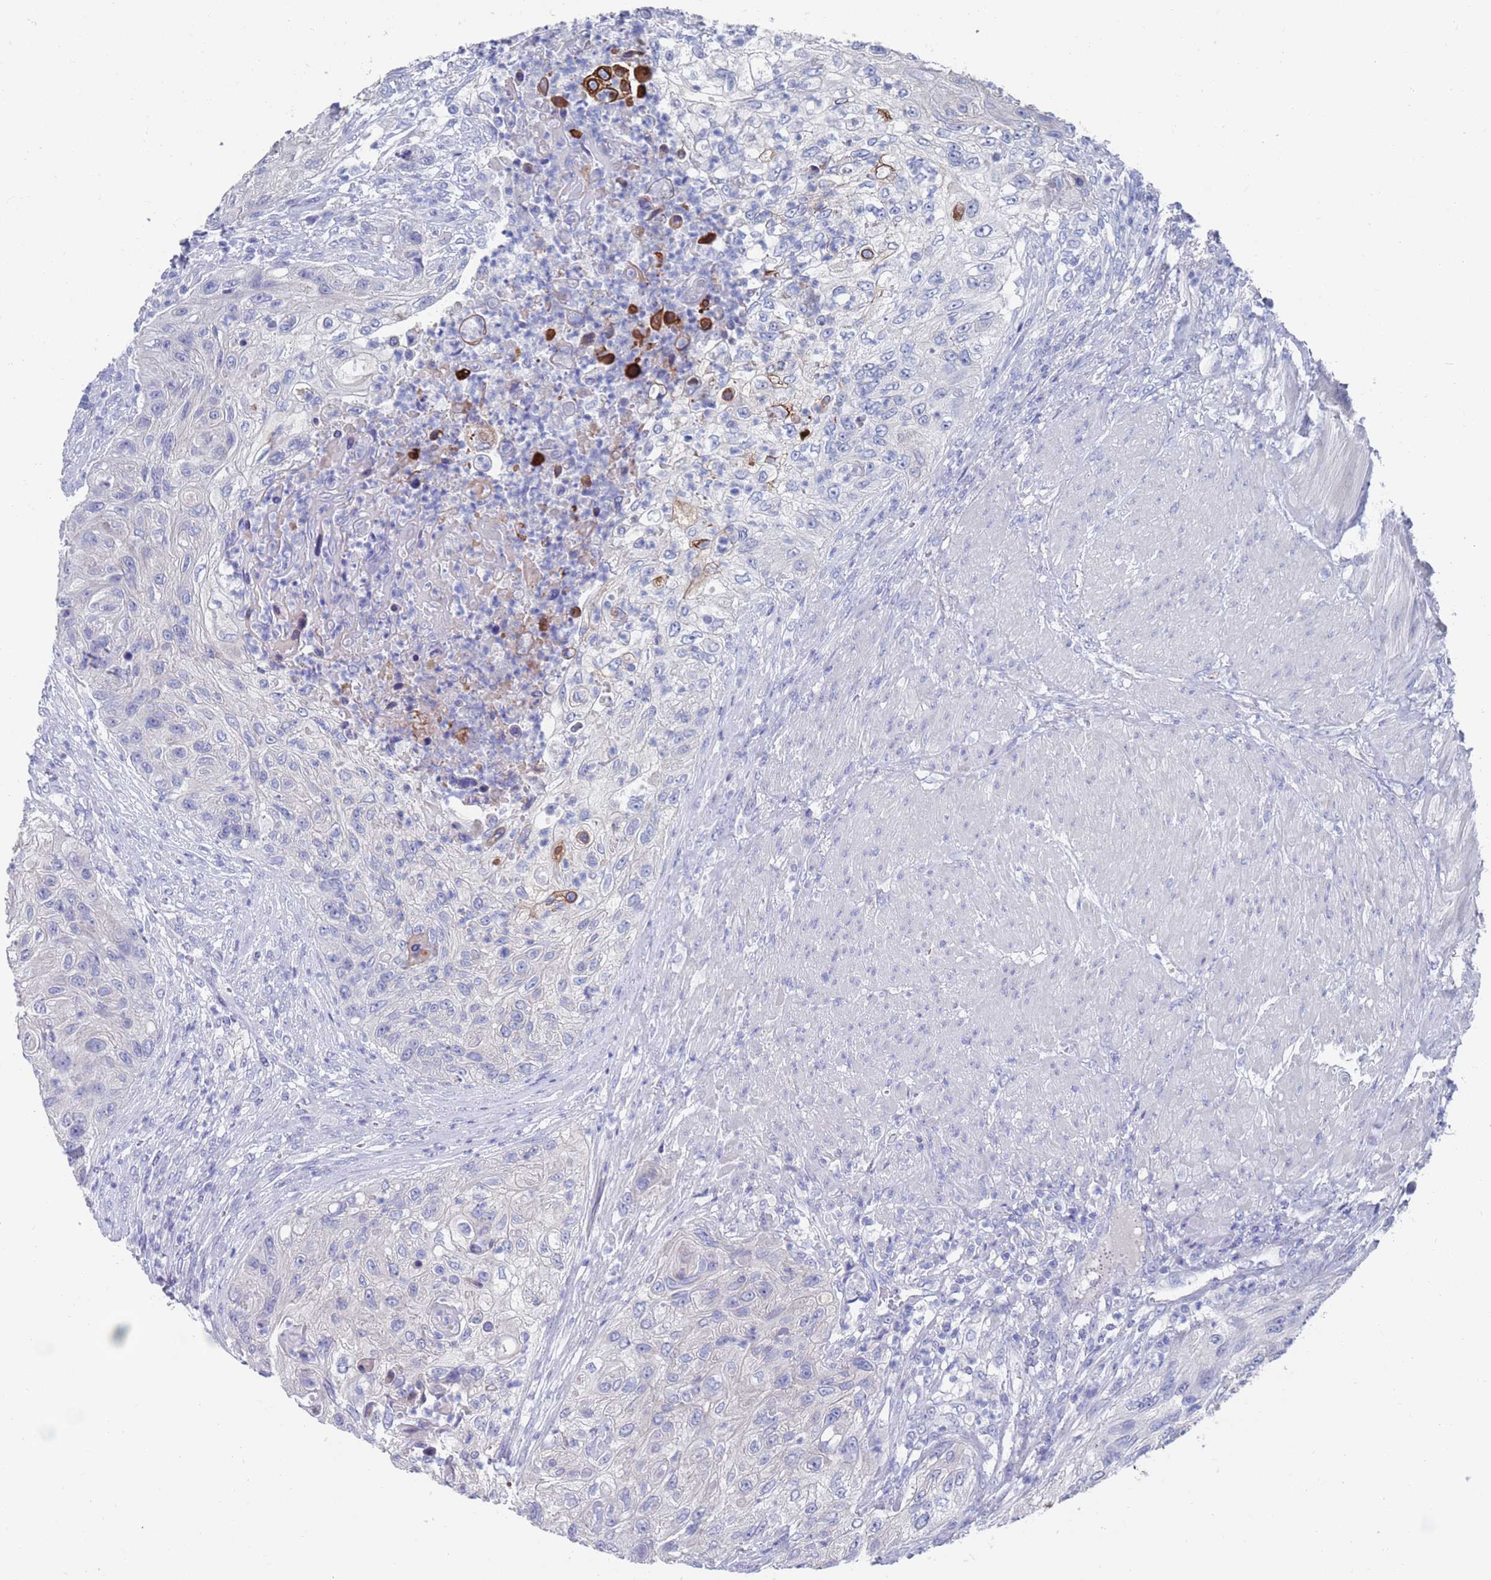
{"staining": {"intensity": "strong", "quantity": "<25%", "location": "cytoplasmic/membranous"}, "tissue": "urothelial cancer", "cell_type": "Tumor cells", "image_type": "cancer", "snomed": [{"axis": "morphology", "description": "Urothelial carcinoma, High grade"}, {"axis": "topography", "description": "Urinary bladder"}], "caption": "There is medium levels of strong cytoplasmic/membranous staining in tumor cells of urothelial carcinoma (high-grade), as demonstrated by immunohistochemical staining (brown color).", "gene": "MTMR2", "patient": {"sex": "female", "age": 60}}